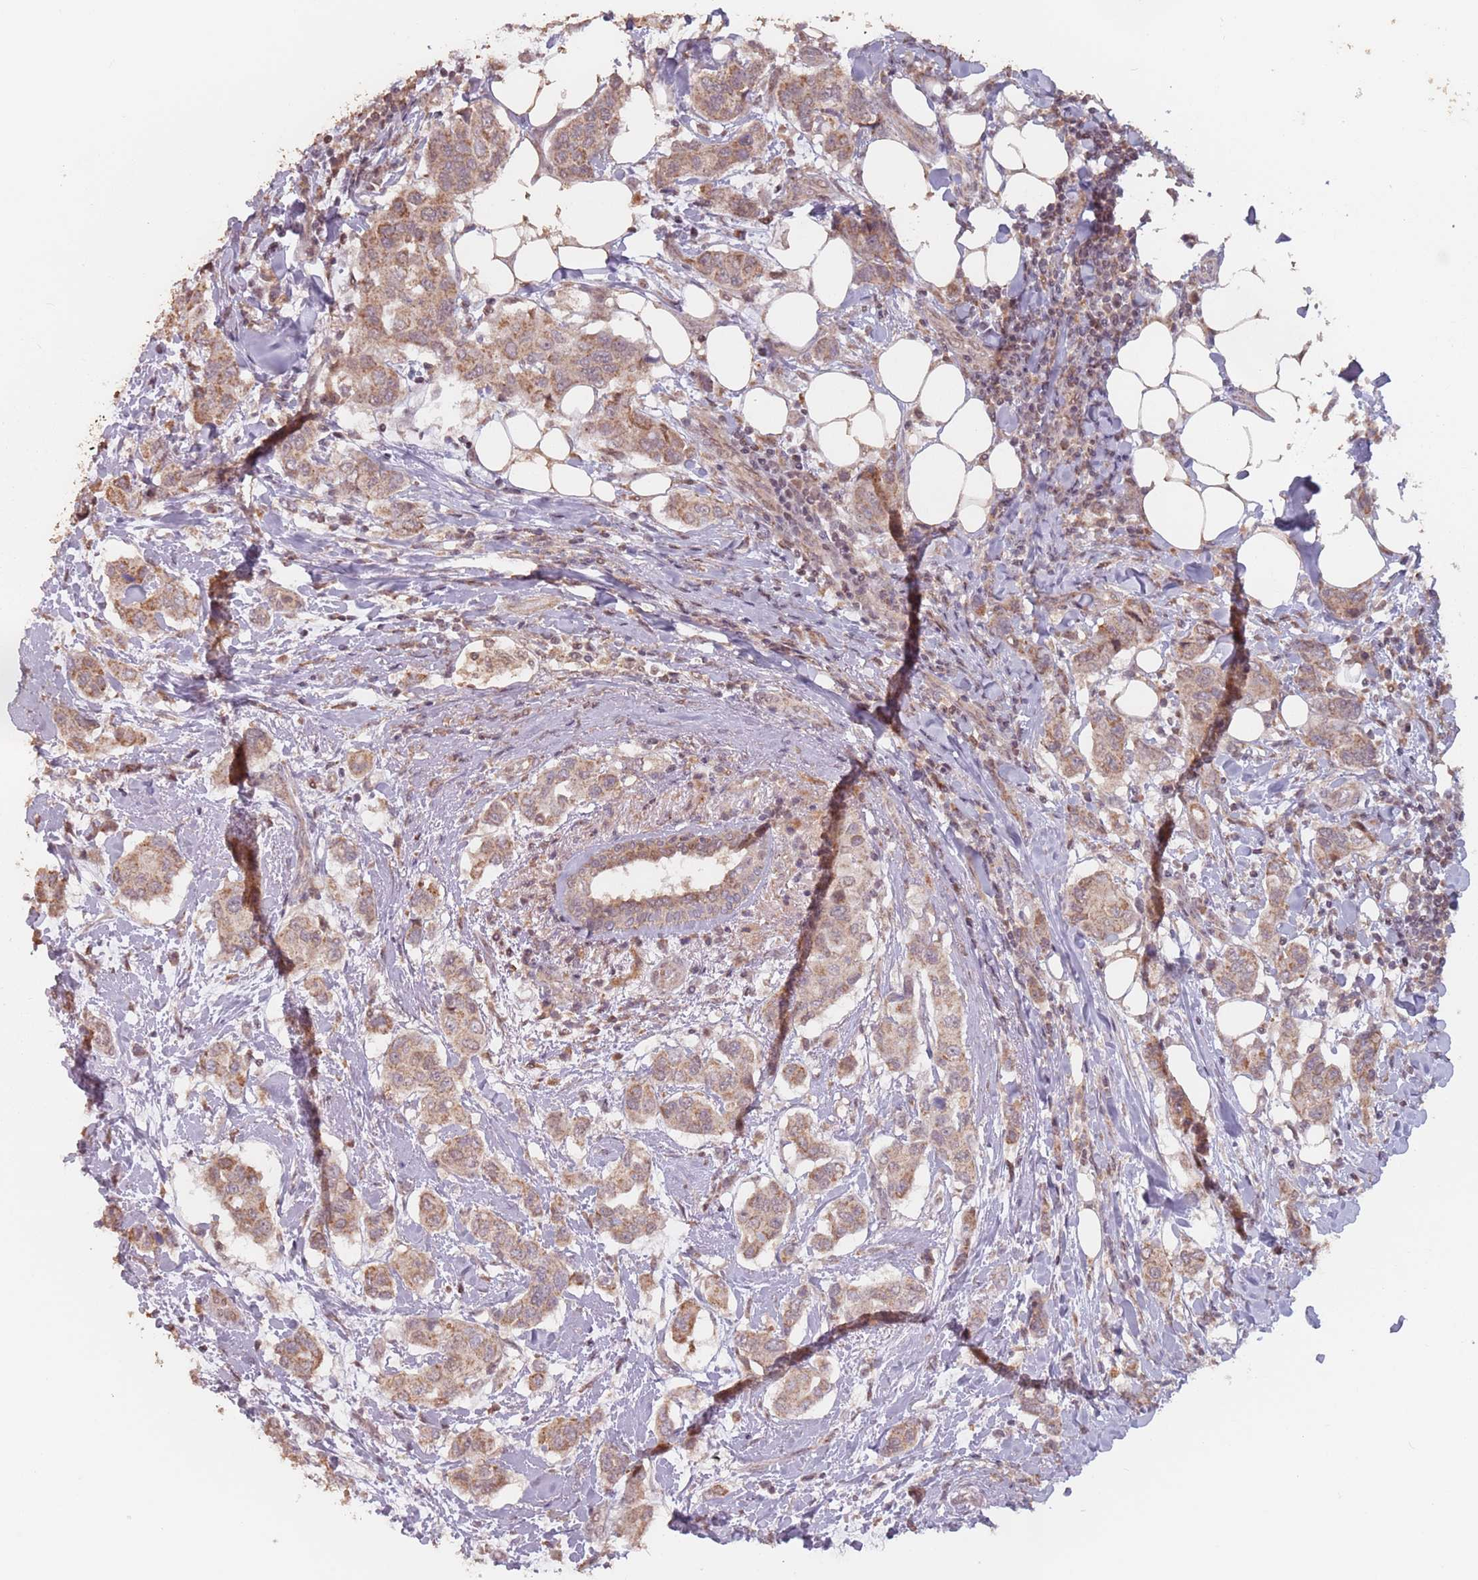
{"staining": {"intensity": "moderate", "quantity": ">75%", "location": "cytoplasmic/membranous"}, "tissue": "breast cancer", "cell_type": "Tumor cells", "image_type": "cancer", "snomed": [{"axis": "morphology", "description": "Lobular carcinoma"}, {"axis": "topography", "description": "Breast"}], "caption": "Breast cancer stained with immunohistochemistry shows moderate cytoplasmic/membranous staining in approximately >75% of tumor cells. The staining was performed using DAB (3,3'-diaminobenzidine), with brown indicating positive protein expression. Nuclei are stained blue with hematoxylin.", "gene": "VPS52", "patient": {"sex": "female", "age": 51}}